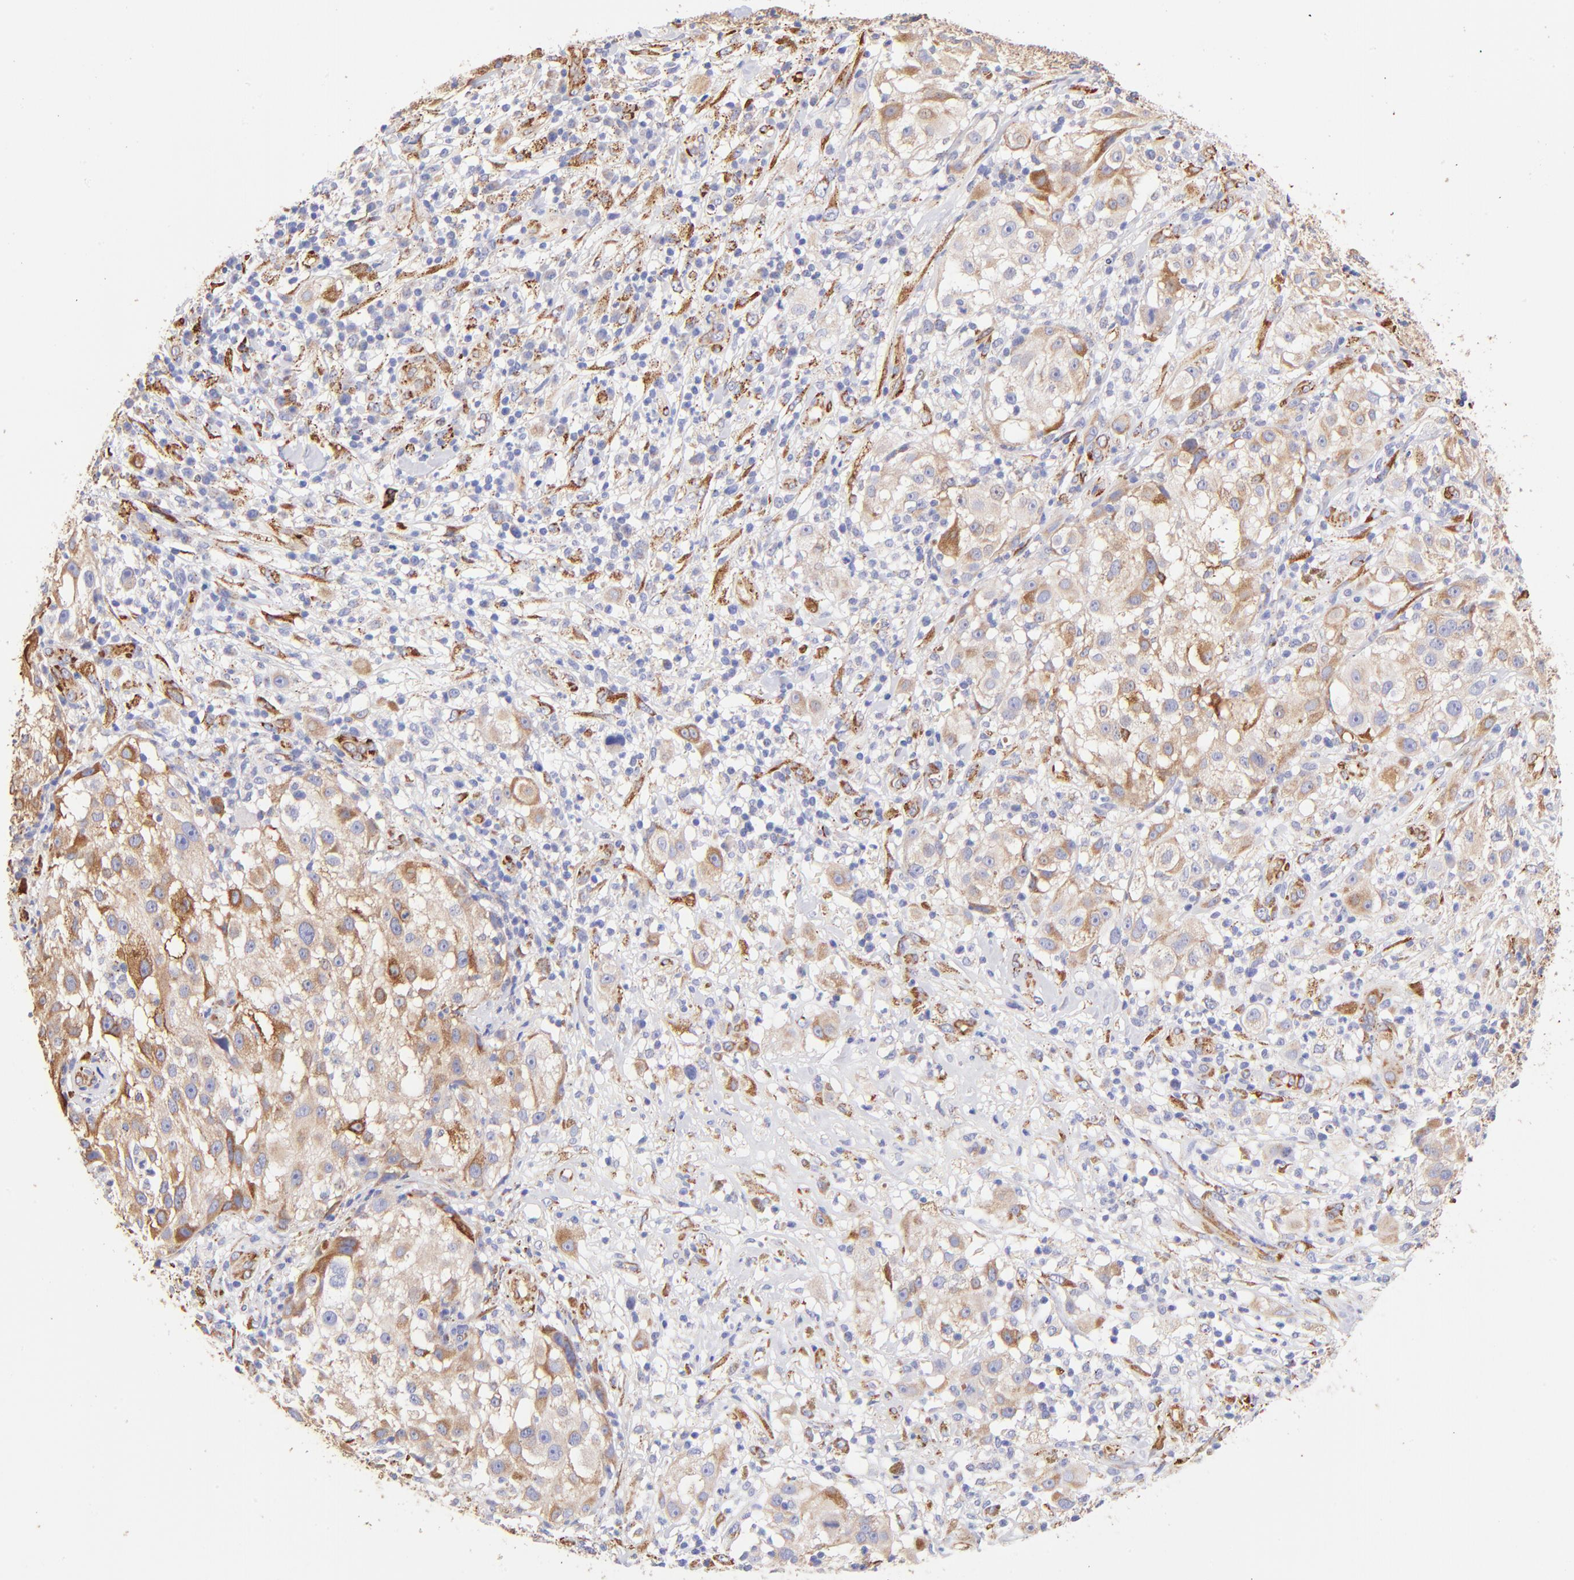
{"staining": {"intensity": "strong", "quantity": ">75%", "location": "cytoplasmic/membranous"}, "tissue": "melanoma", "cell_type": "Tumor cells", "image_type": "cancer", "snomed": [{"axis": "morphology", "description": "Necrosis, NOS"}, {"axis": "morphology", "description": "Malignant melanoma, NOS"}, {"axis": "topography", "description": "Skin"}], "caption": "Melanoma was stained to show a protein in brown. There is high levels of strong cytoplasmic/membranous positivity in approximately >75% of tumor cells. Using DAB (brown) and hematoxylin (blue) stains, captured at high magnification using brightfield microscopy.", "gene": "SPARC", "patient": {"sex": "female", "age": 87}}